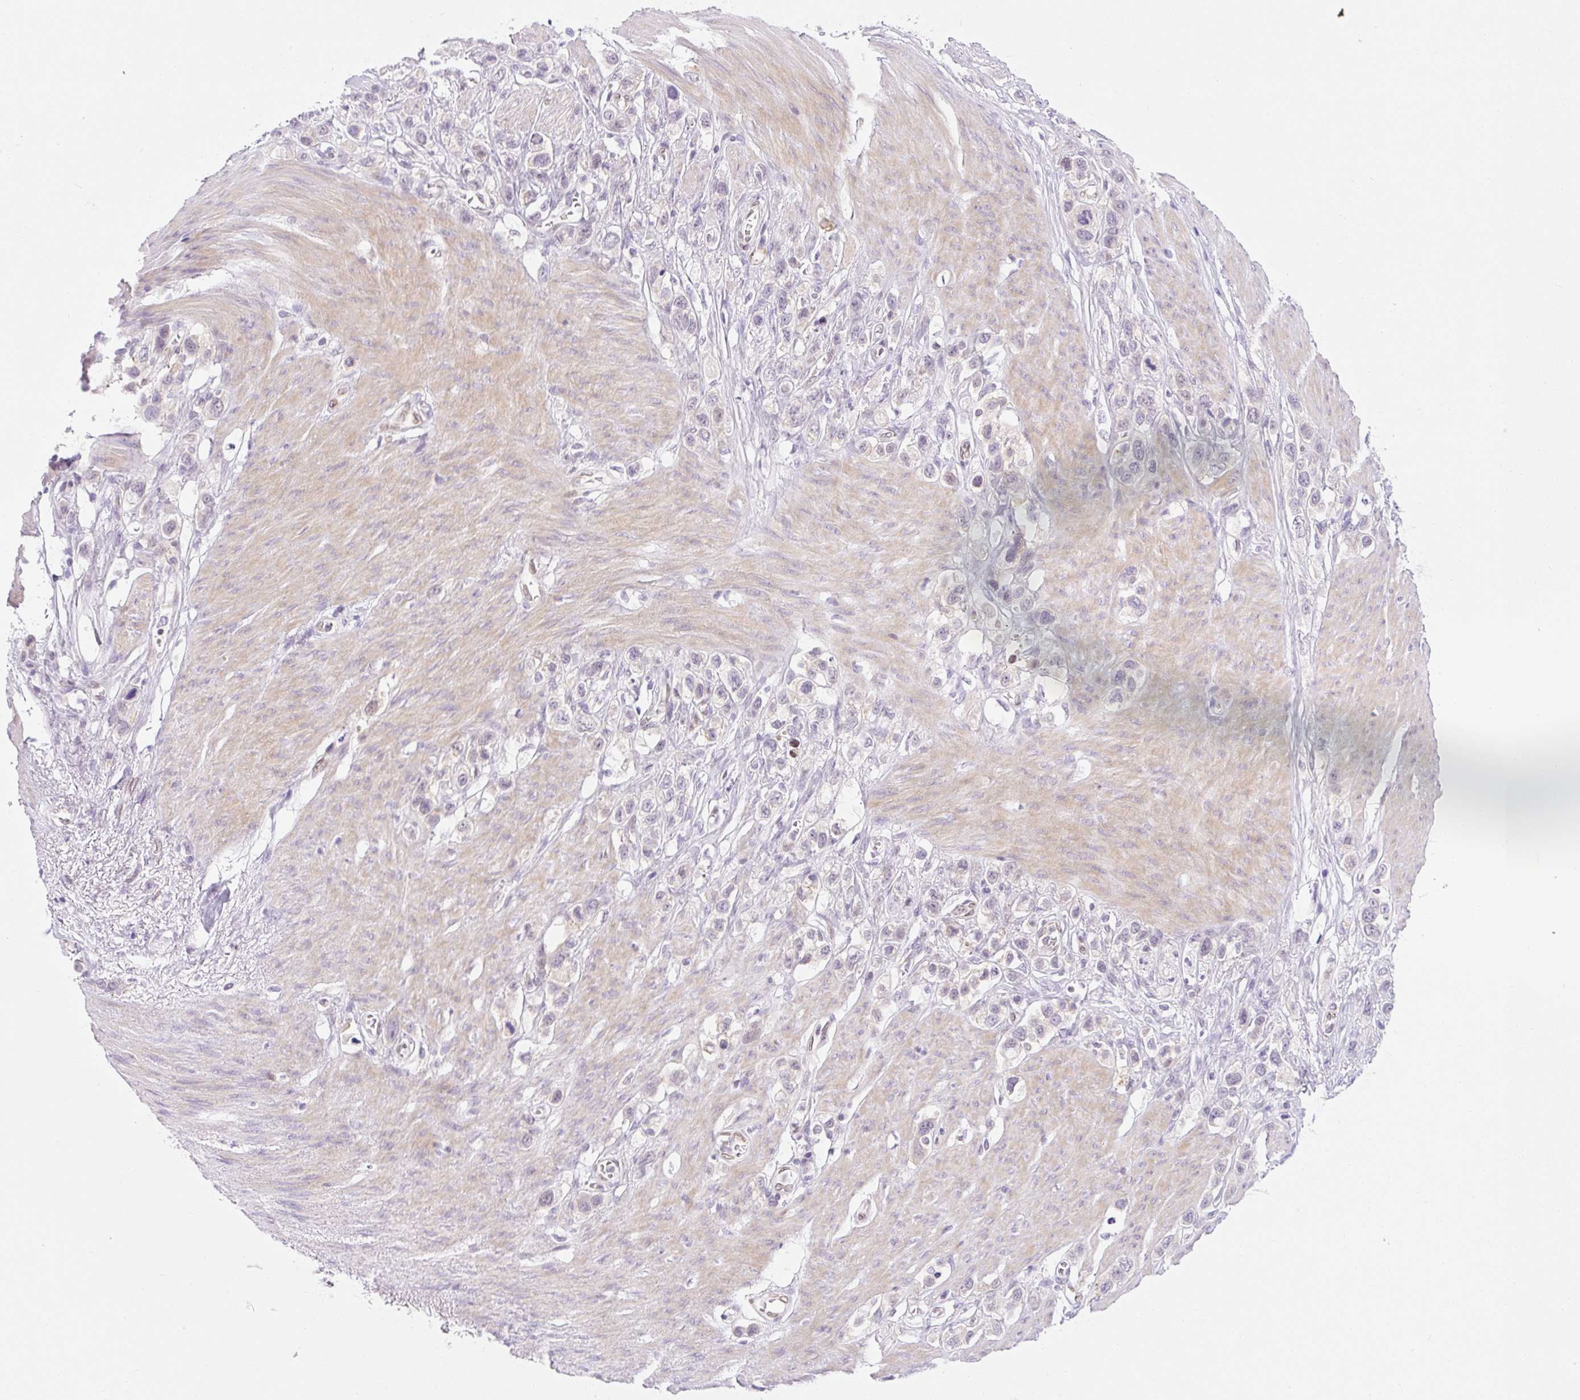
{"staining": {"intensity": "negative", "quantity": "none", "location": "none"}, "tissue": "stomach cancer", "cell_type": "Tumor cells", "image_type": "cancer", "snomed": [{"axis": "morphology", "description": "Adenocarcinoma, NOS"}, {"axis": "topography", "description": "Stomach"}], "caption": "The photomicrograph reveals no significant positivity in tumor cells of stomach cancer.", "gene": "SYNE3", "patient": {"sex": "female", "age": 65}}